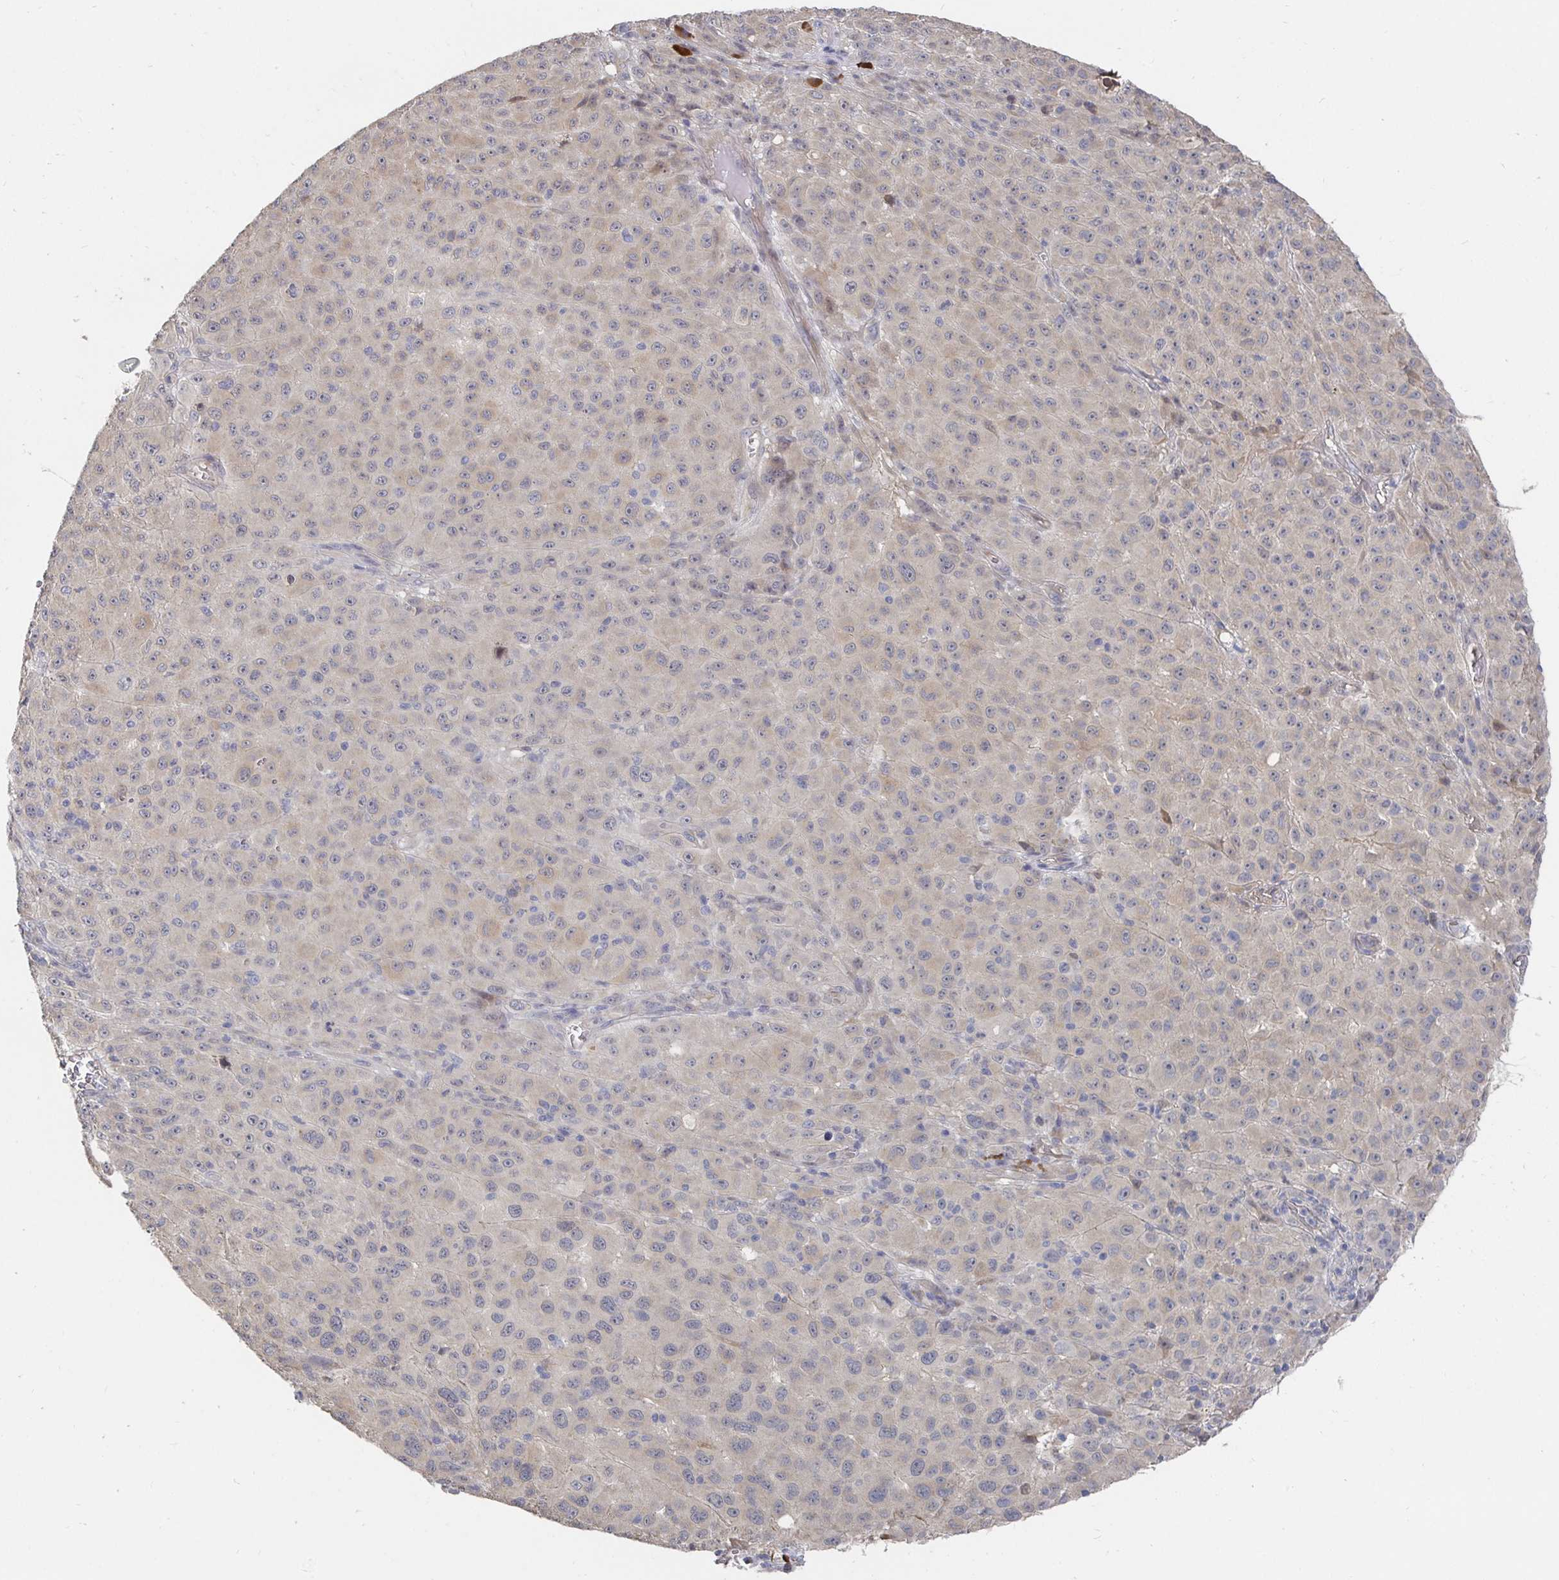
{"staining": {"intensity": "weak", "quantity": "<25%", "location": "cytoplasmic/membranous"}, "tissue": "melanoma", "cell_type": "Tumor cells", "image_type": "cancer", "snomed": [{"axis": "morphology", "description": "Malignant melanoma, NOS"}, {"axis": "topography", "description": "Skin"}], "caption": "Tumor cells show no significant staining in melanoma.", "gene": "MEIS1", "patient": {"sex": "male", "age": 73}}